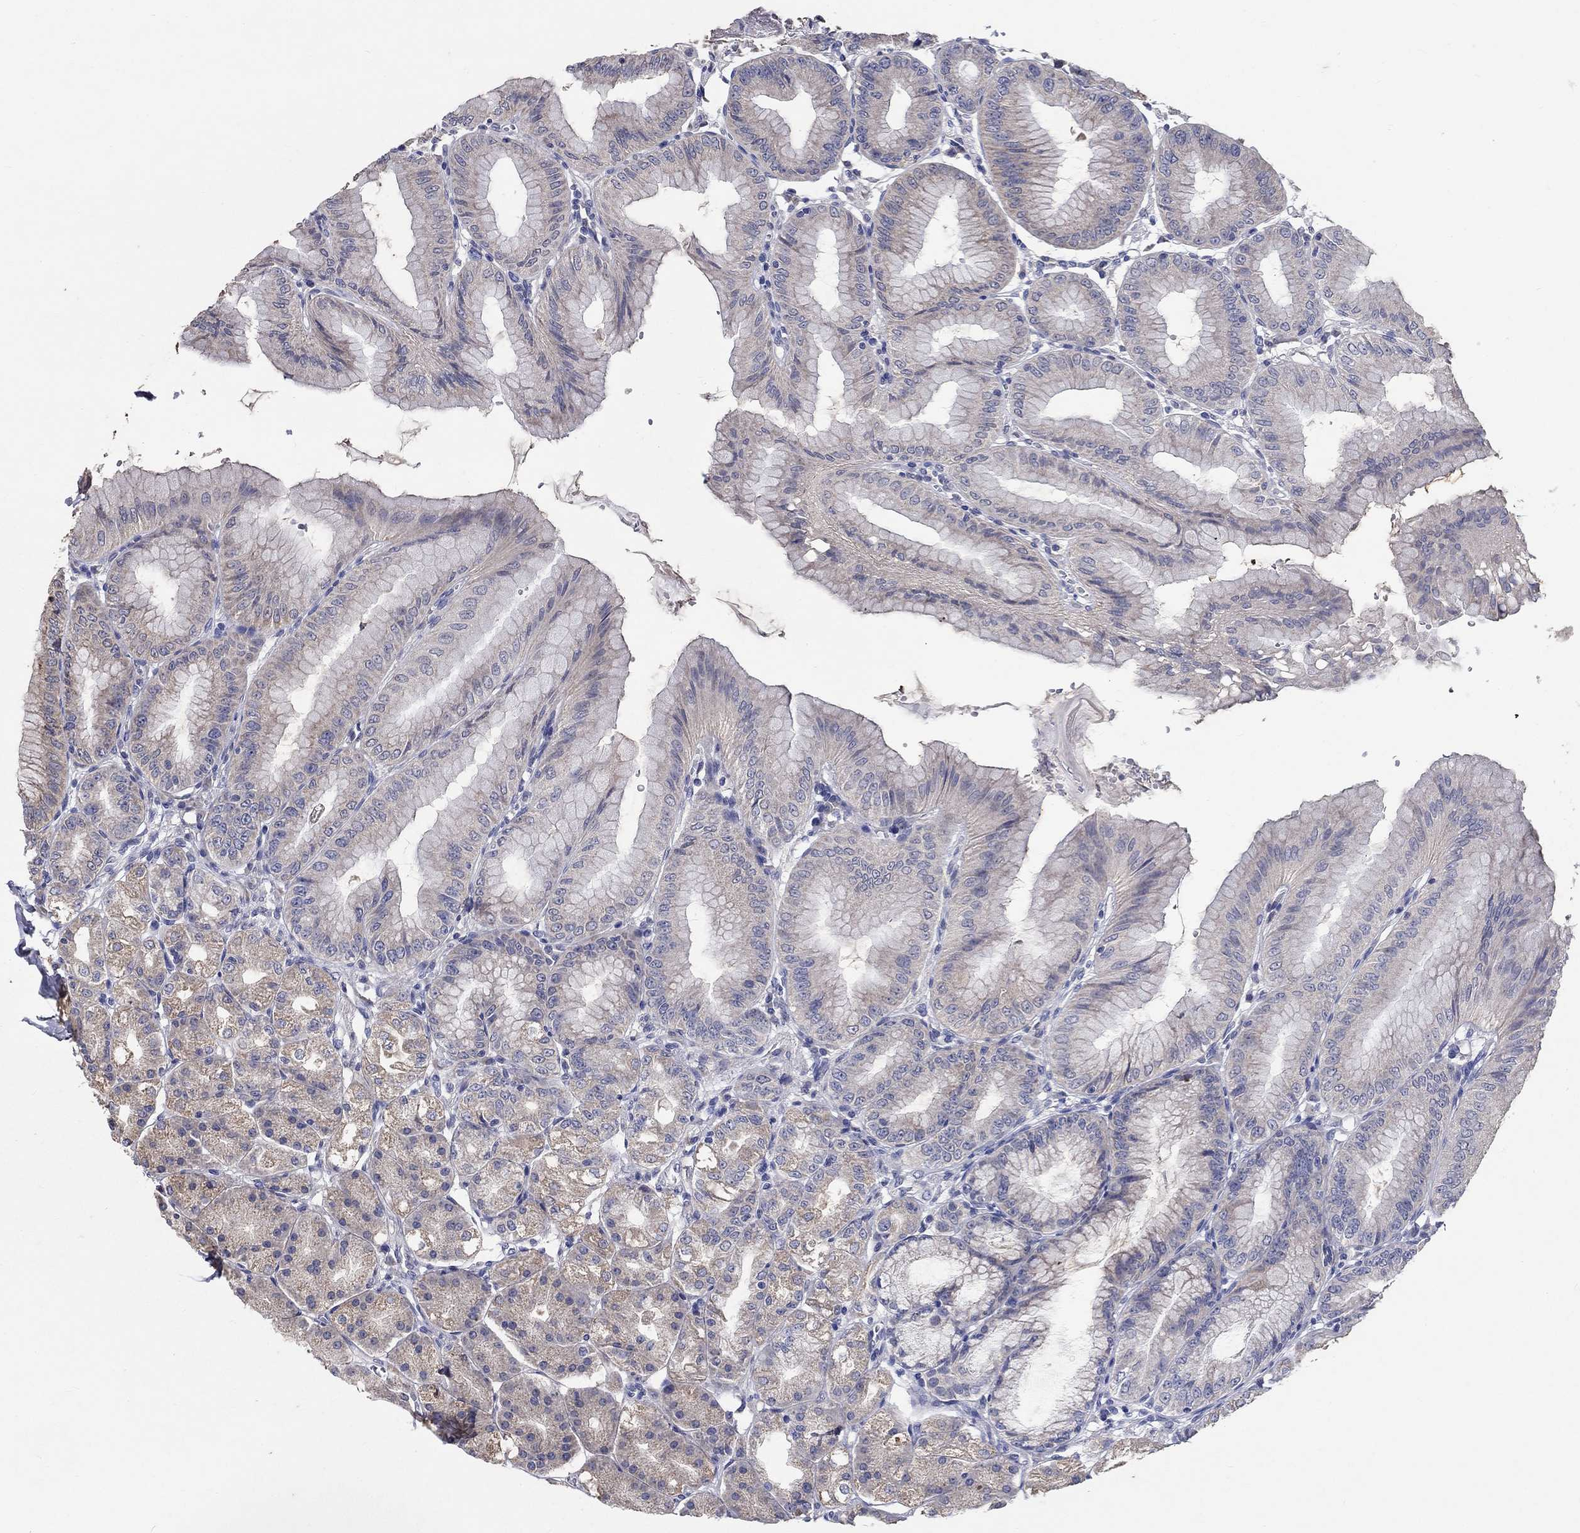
{"staining": {"intensity": "moderate", "quantity": "25%-75%", "location": "cytoplasmic/membranous"}, "tissue": "stomach", "cell_type": "Glandular cells", "image_type": "normal", "snomed": [{"axis": "morphology", "description": "Normal tissue, NOS"}, {"axis": "topography", "description": "Stomach"}], "caption": "Protein staining displays moderate cytoplasmic/membranous staining in about 25%-75% of glandular cells in normal stomach. (Stains: DAB in brown, nuclei in blue, Microscopy: brightfield microscopy at high magnification).", "gene": "PROZ", "patient": {"sex": "male", "age": 71}}